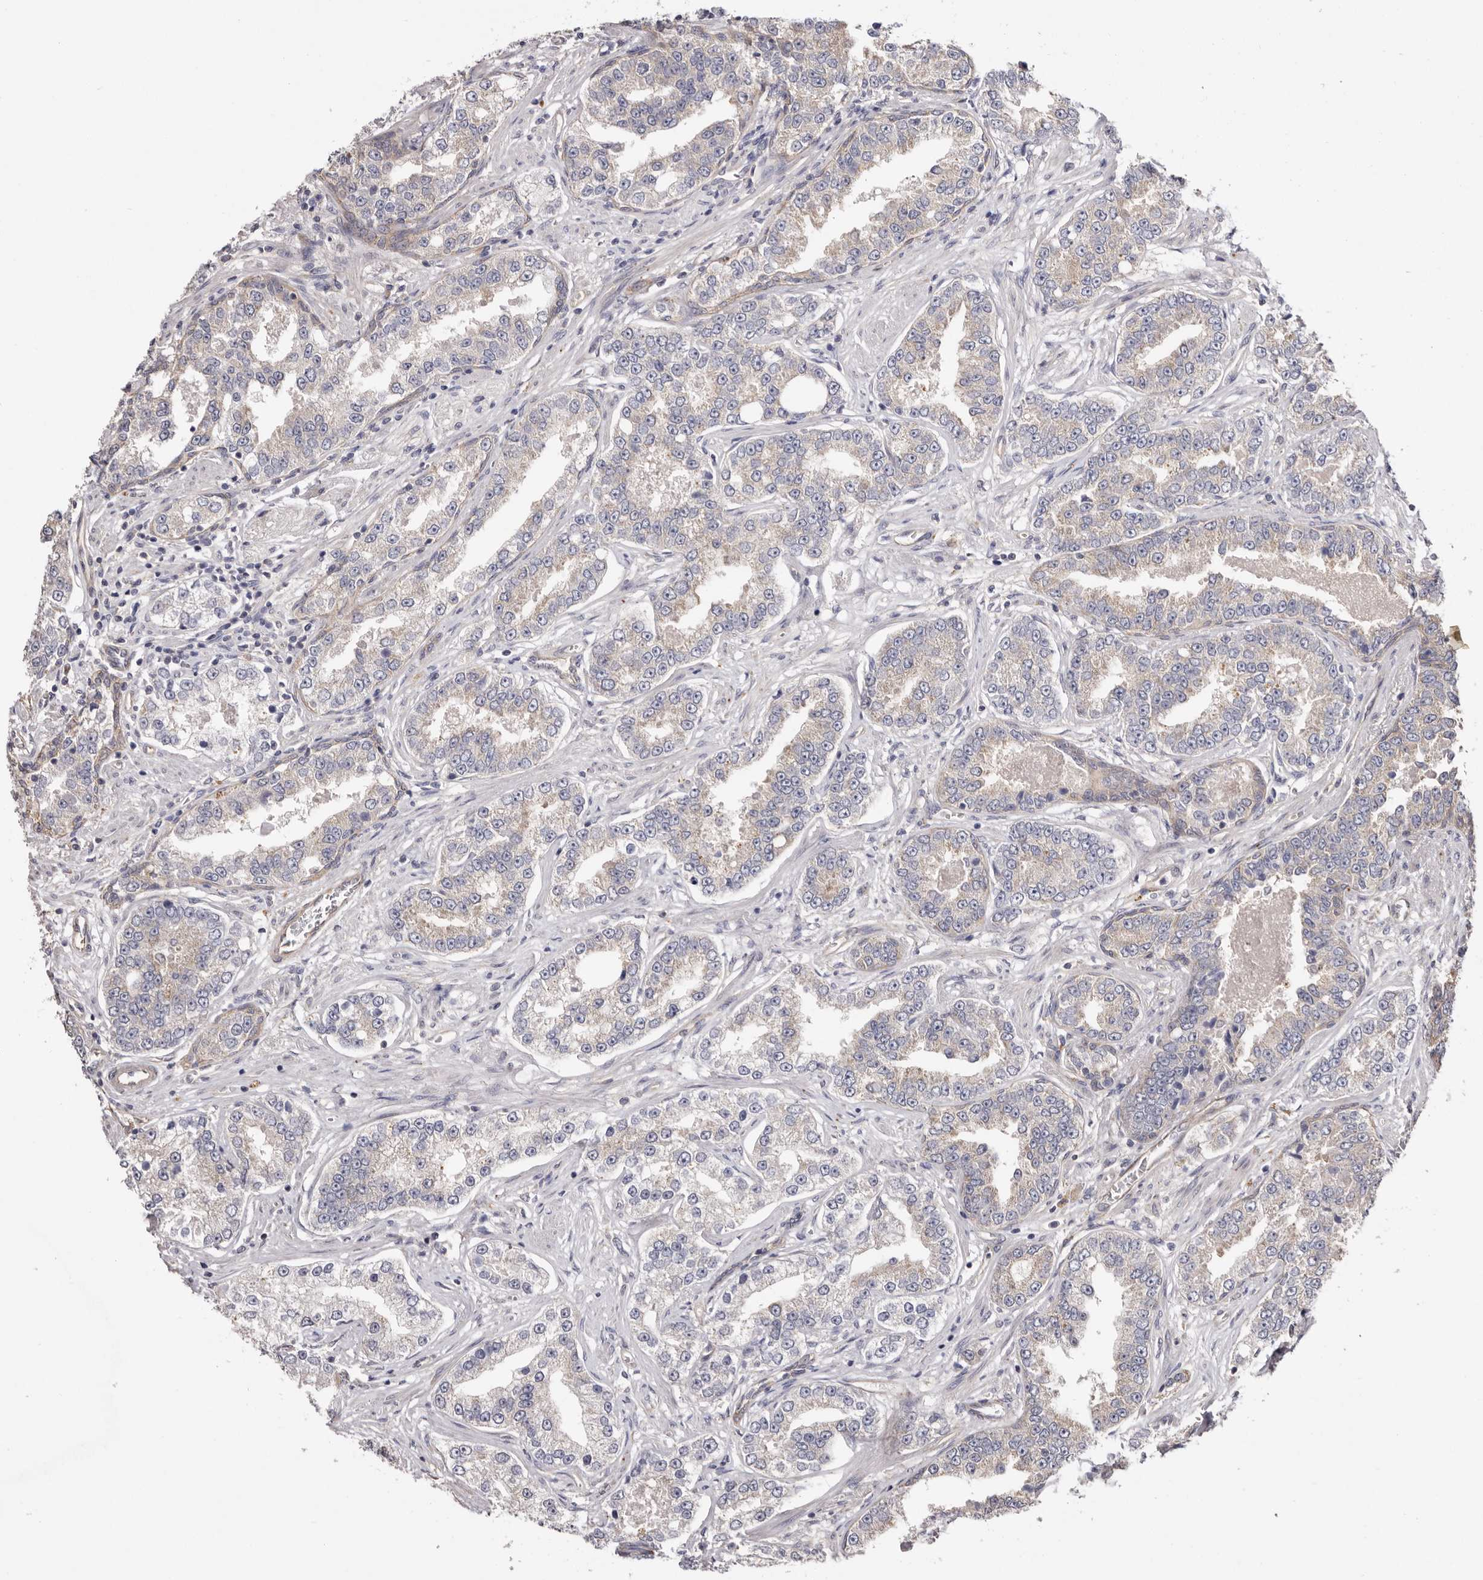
{"staining": {"intensity": "negative", "quantity": "none", "location": "none"}, "tissue": "prostate cancer", "cell_type": "Tumor cells", "image_type": "cancer", "snomed": [{"axis": "morphology", "description": "Normal tissue, NOS"}, {"axis": "morphology", "description": "Adenocarcinoma, High grade"}, {"axis": "topography", "description": "Prostate"}], "caption": "The immunohistochemistry histopathology image has no significant expression in tumor cells of prostate cancer tissue. Nuclei are stained in blue.", "gene": "FAM167B", "patient": {"sex": "male", "age": 83}}